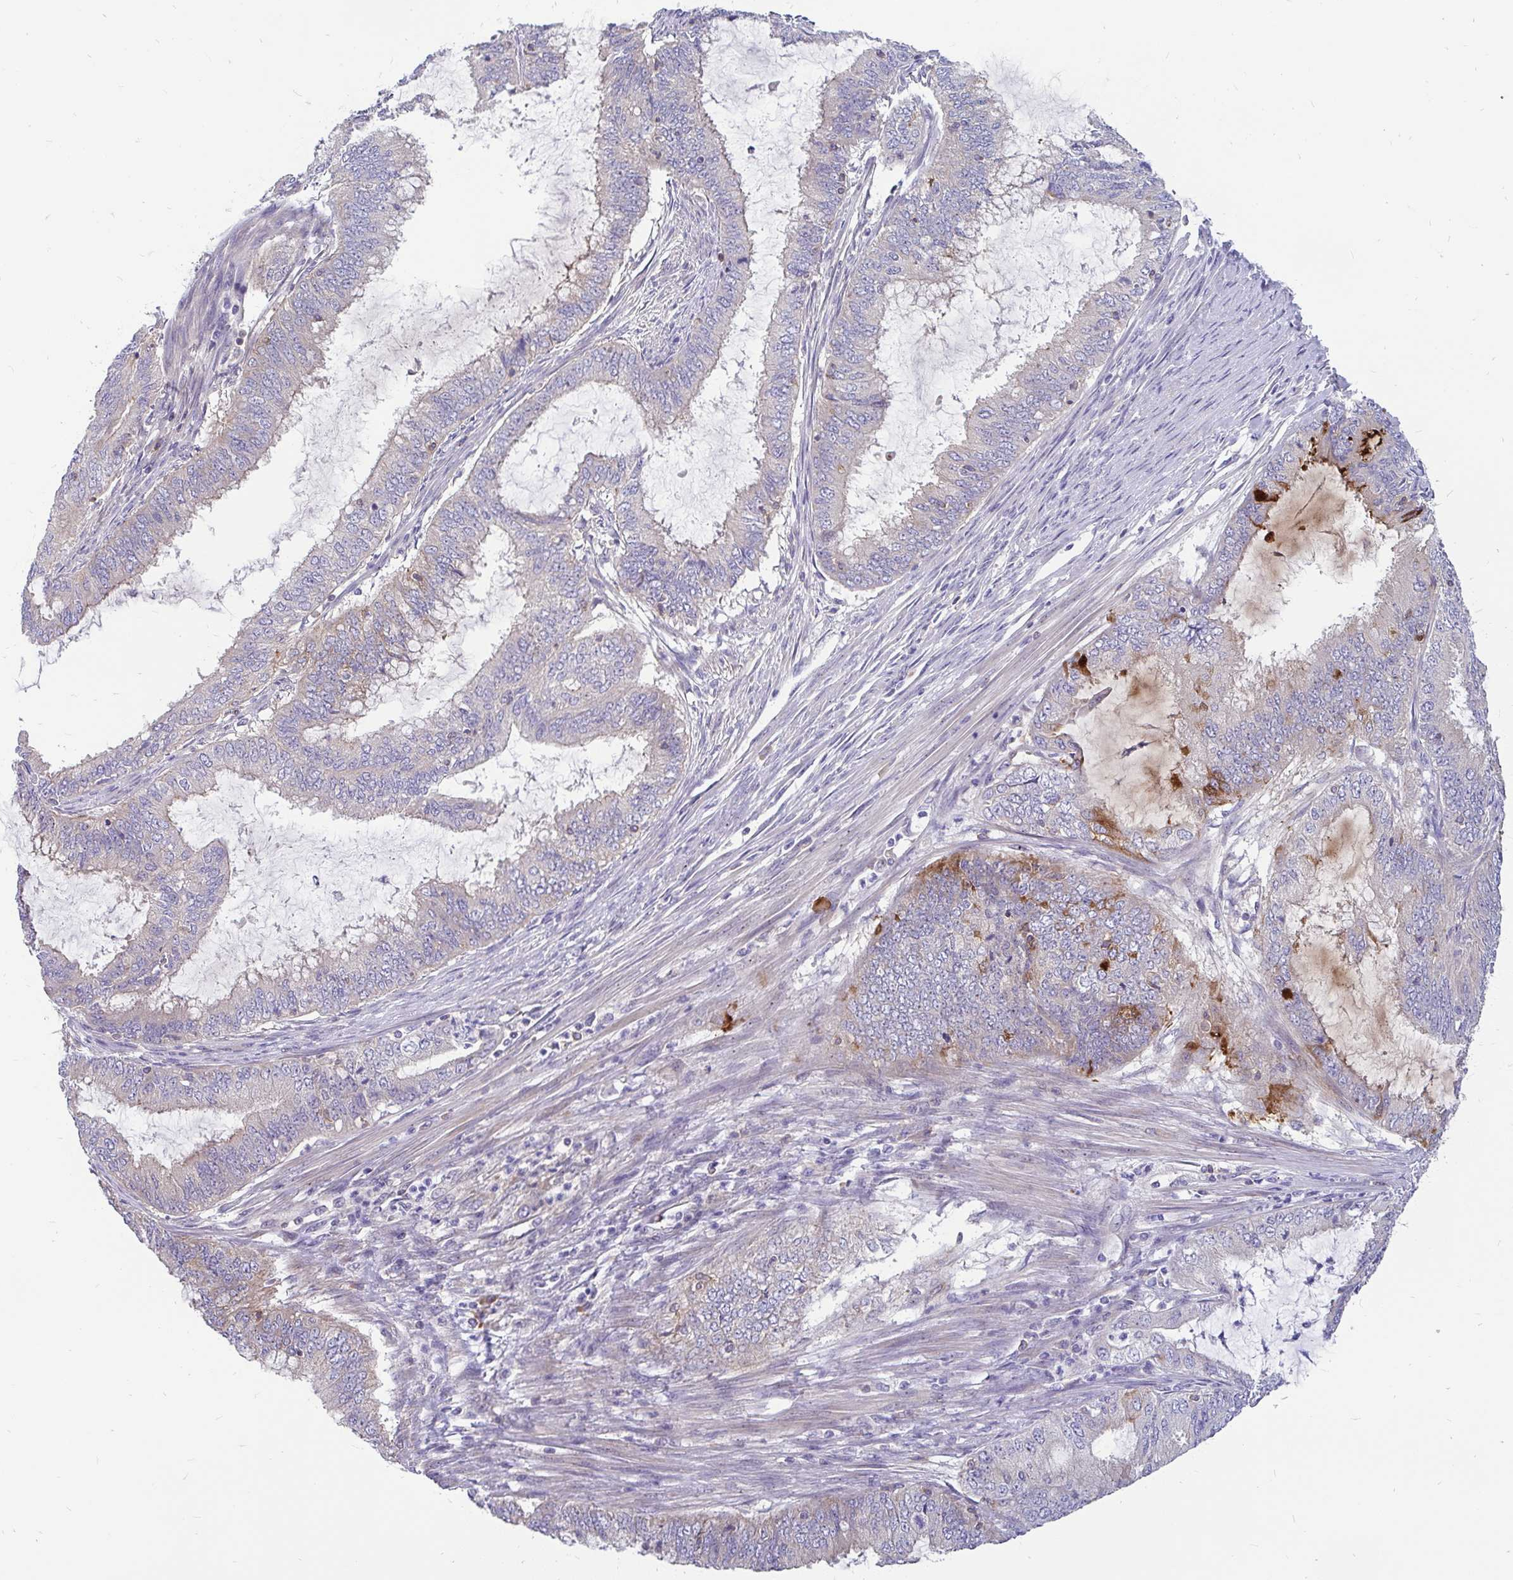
{"staining": {"intensity": "moderate", "quantity": "<25%", "location": "cytoplasmic/membranous"}, "tissue": "endometrial cancer", "cell_type": "Tumor cells", "image_type": "cancer", "snomed": [{"axis": "morphology", "description": "Adenocarcinoma, NOS"}, {"axis": "topography", "description": "Endometrium"}], "caption": "Human endometrial cancer (adenocarcinoma) stained with a brown dye displays moderate cytoplasmic/membranous positive expression in about <25% of tumor cells.", "gene": "LRRC26", "patient": {"sex": "female", "age": 51}}